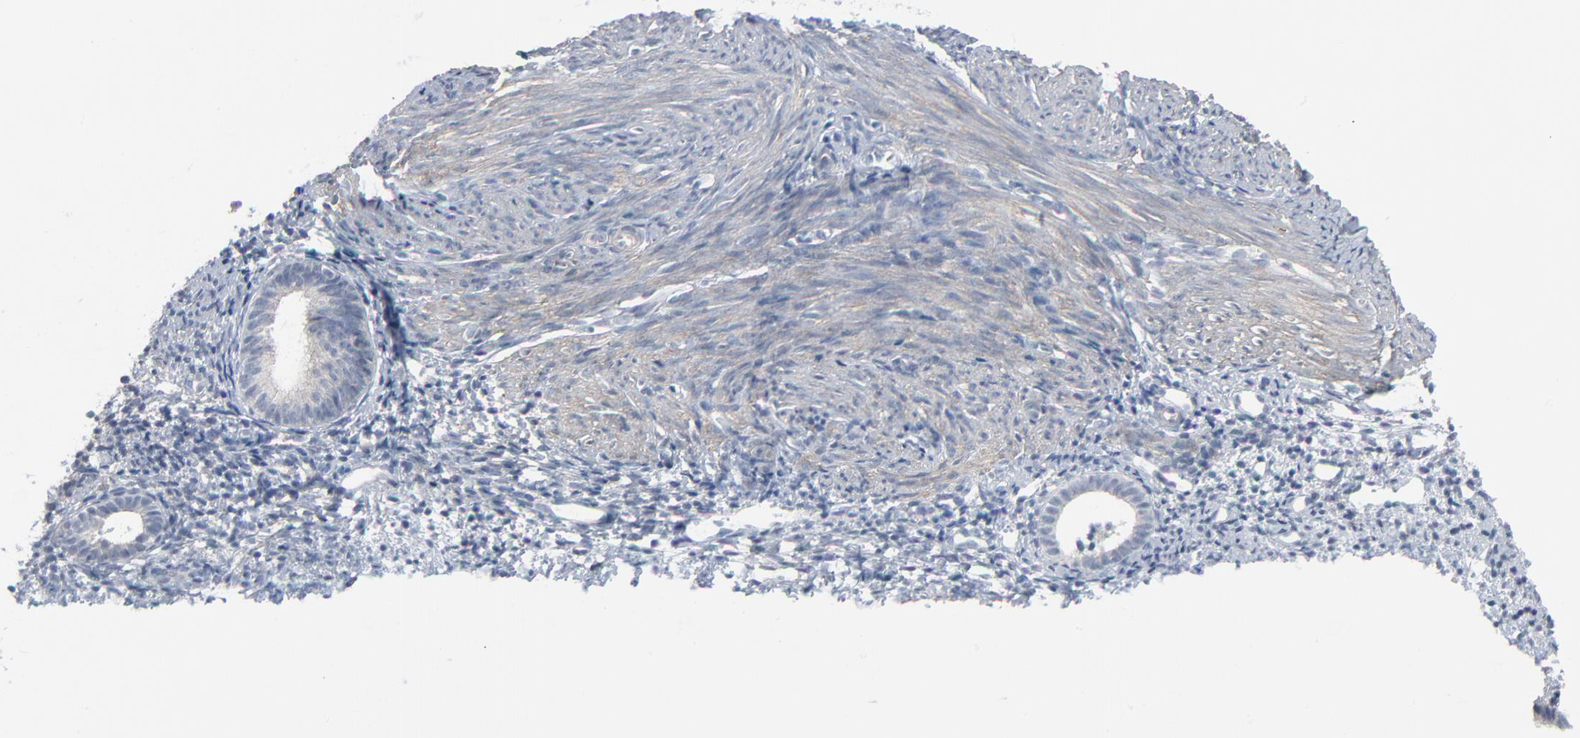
{"staining": {"intensity": "weak", "quantity": "<25%", "location": "cytoplasmic/membranous"}, "tissue": "endometrium", "cell_type": "Cells in endometrial stroma", "image_type": "normal", "snomed": [{"axis": "morphology", "description": "Normal tissue, NOS"}, {"axis": "topography", "description": "Smooth muscle"}, {"axis": "topography", "description": "Endometrium"}], "caption": "Photomicrograph shows no protein expression in cells in endometrial stroma of unremarkable endometrium.", "gene": "NEUROD1", "patient": {"sex": "female", "age": 57}}